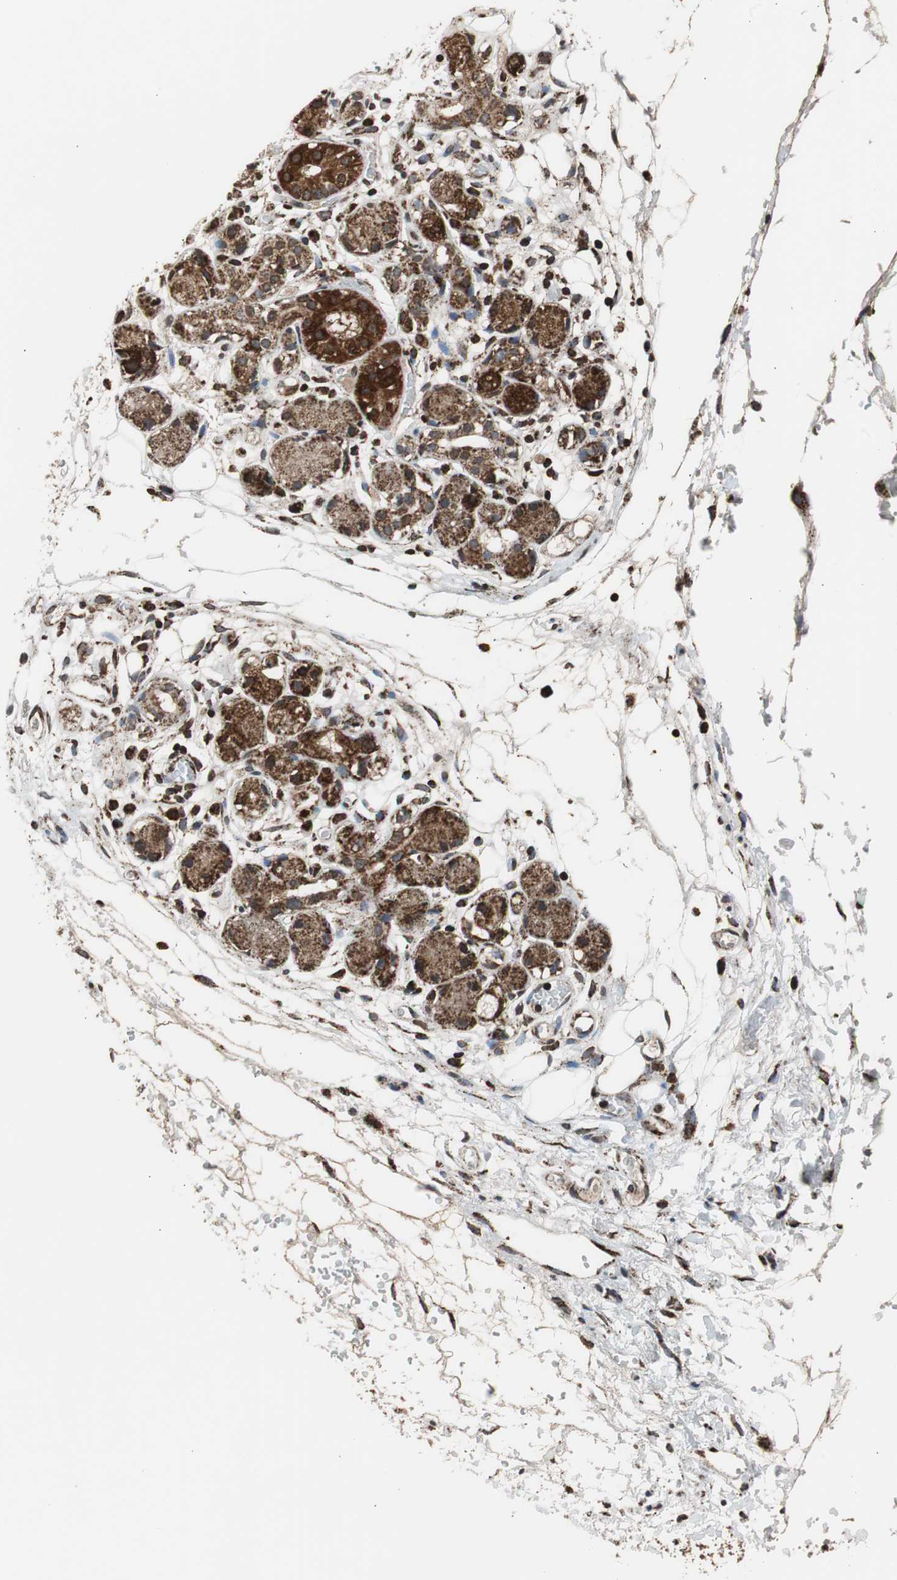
{"staining": {"intensity": "strong", "quantity": ">75%", "location": "cytoplasmic/membranous"}, "tissue": "adipose tissue", "cell_type": "Adipocytes", "image_type": "normal", "snomed": [{"axis": "morphology", "description": "Normal tissue, NOS"}, {"axis": "morphology", "description": "Inflammation, NOS"}, {"axis": "topography", "description": "Vascular tissue"}, {"axis": "topography", "description": "Salivary gland"}], "caption": "Strong cytoplasmic/membranous positivity is appreciated in about >75% of adipocytes in normal adipose tissue.", "gene": "HSPA9", "patient": {"sex": "female", "age": 75}}